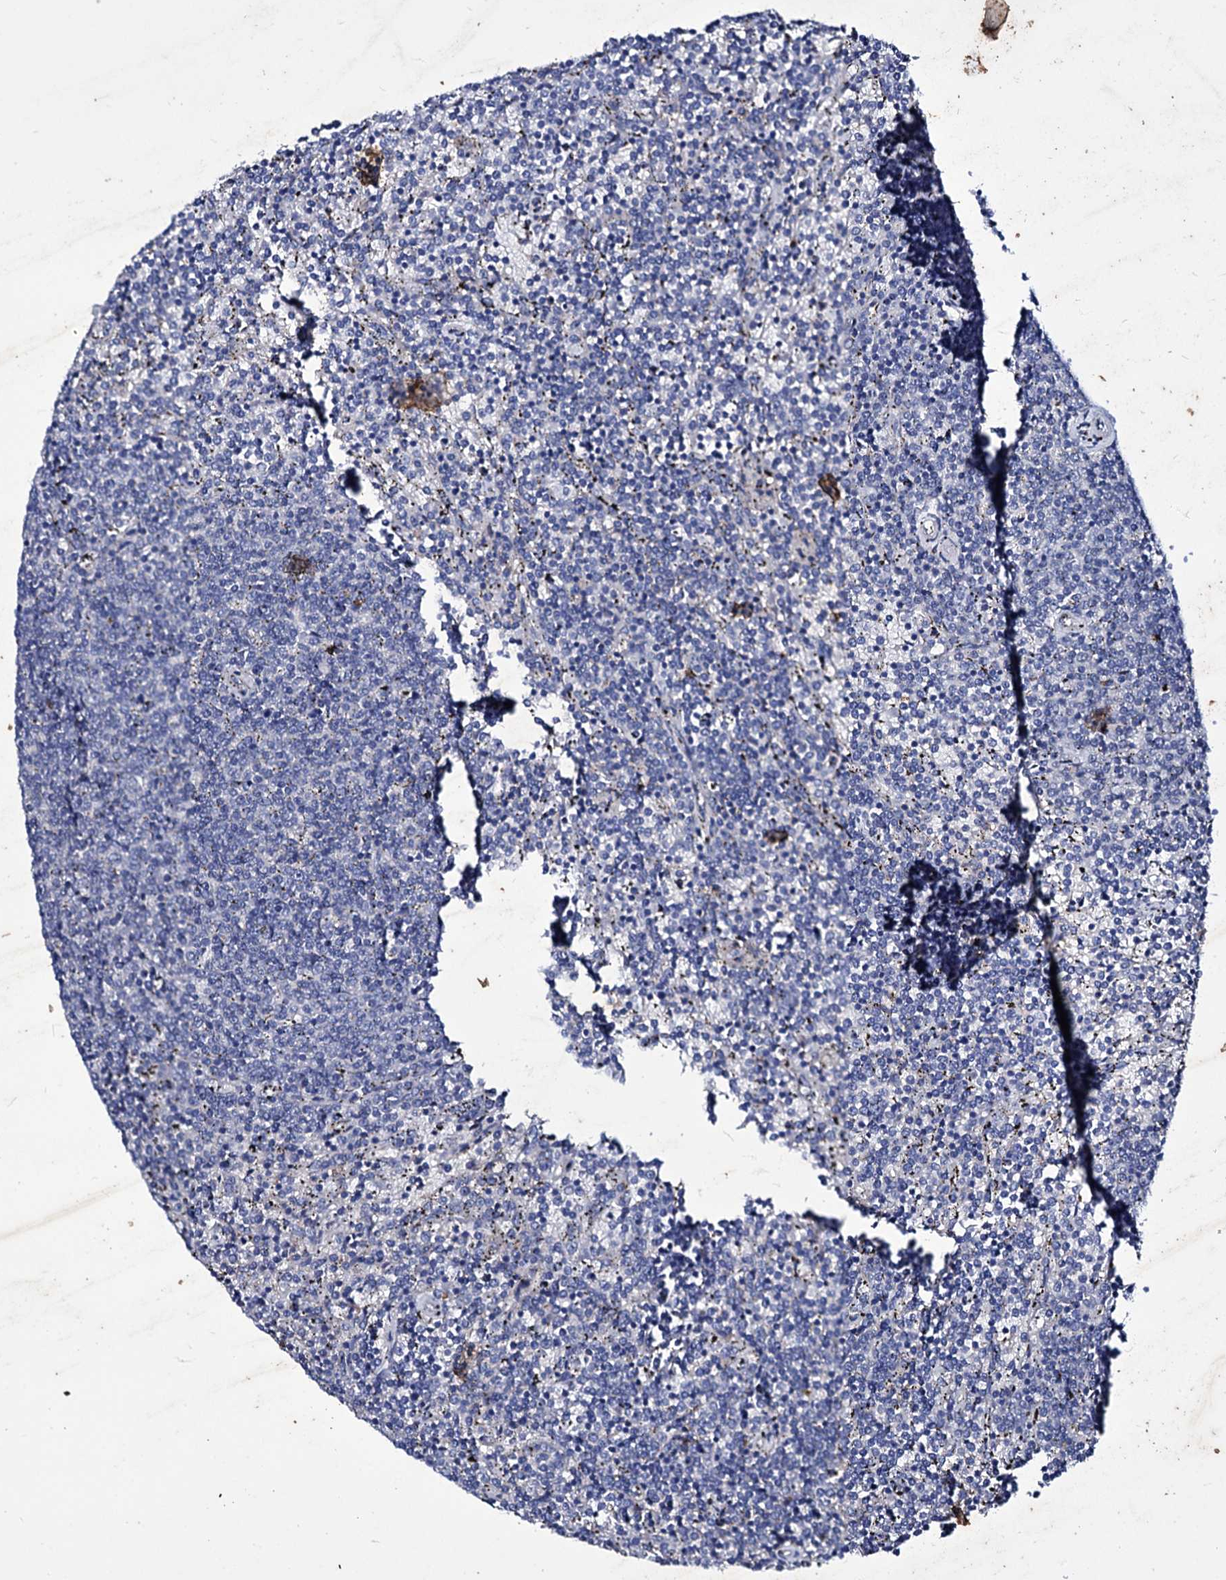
{"staining": {"intensity": "negative", "quantity": "none", "location": "none"}, "tissue": "lymphoma", "cell_type": "Tumor cells", "image_type": "cancer", "snomed": [{"axis": "morphology", "description": "Malignant lymphoma, non-Hodgkin's type, Low grade"}, {"axis": "topography", "description": "Spleen"}], "caption": "An IHC micrograph of lymphoma is shown. There is no staining in tumor cells of lymphoma.", "gene": "AXL", "patient": {"sex": "female", "age": 50}}